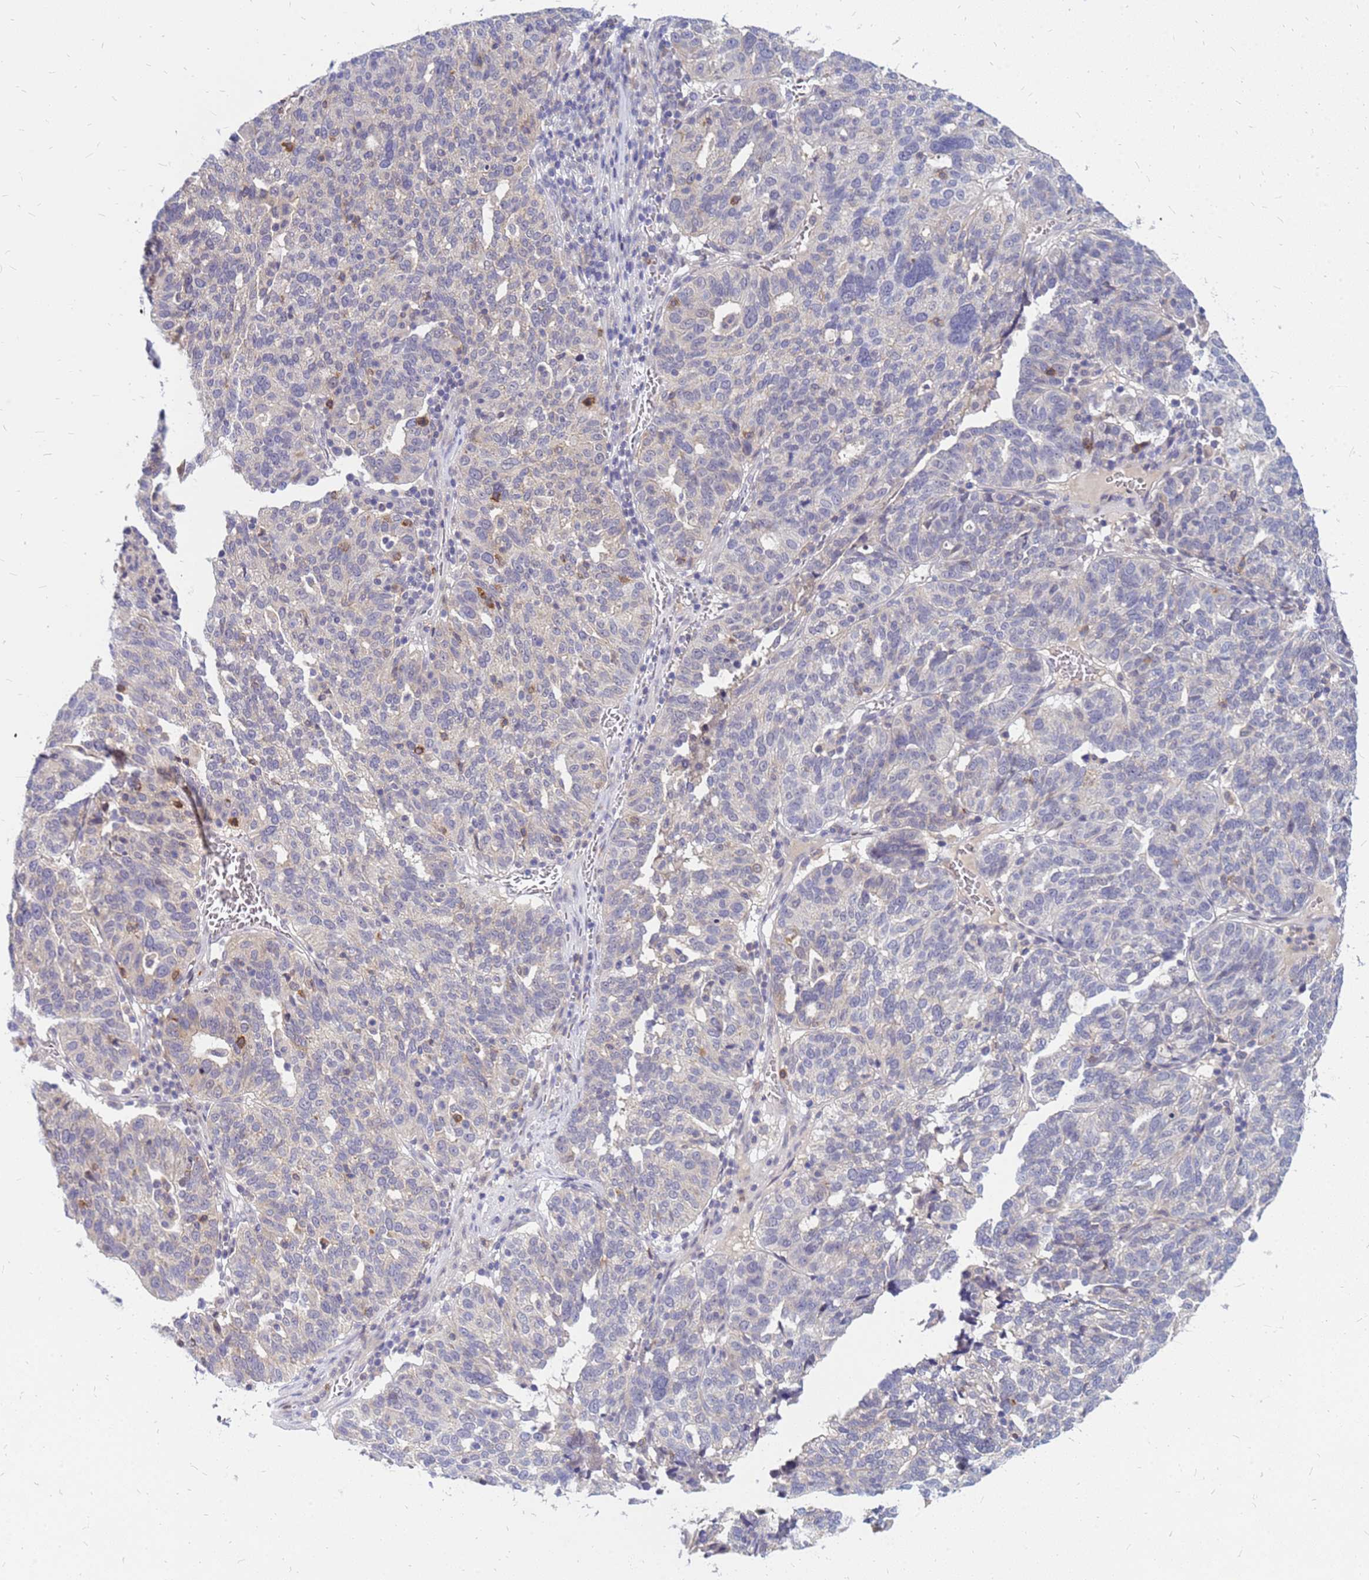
{"staining": {"intensity": "negative", "quantity": "none", "location": "none"}, "tissue": "ovarian cancer", "cell_type": "Tumor cells", "image_type": "cancer", "snomed": [{"axis": "morphology", "description": "Cystadenocarcinoma, serous, NOS"}, {"axis": "topography", "description": "Ovary"}], "caption": "The immunohistochemistry histopathology image has no significant expression in tumor cells of ovarian cancer tissue. (Stains: DAB (3,3'-diaminobenzidine) immunohistochemistry with hematoxylin counter stain, Microscopy: brightfield microscopy at high magnification).", "gene": "SRGAP3", "patient": {"sex": "female", "age": 59}}